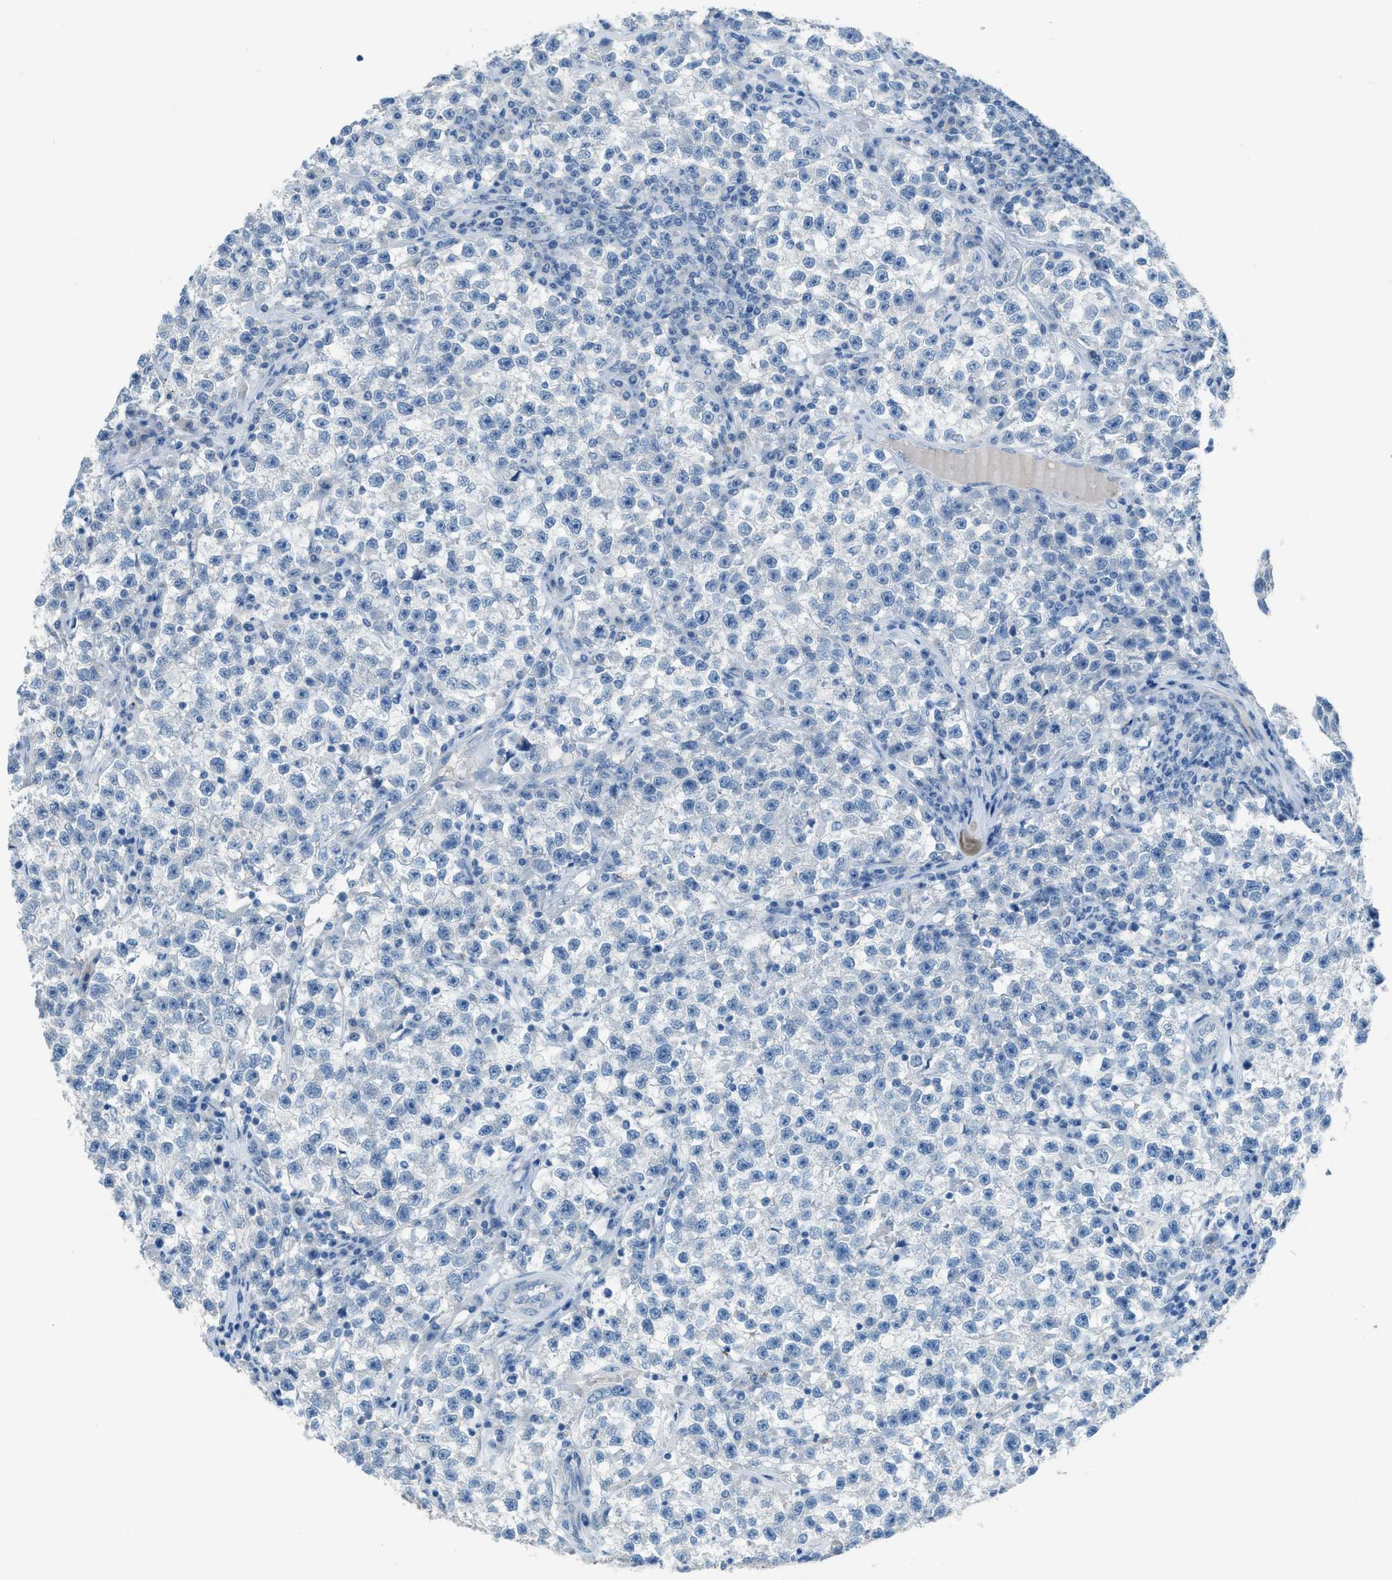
{"staining": {"intensity": "negative", "quantity": "none", "location": "none"}, "tissue": "testis cancer", "cell_type": "Tumor cells", "image_type": "cancer", "snomed": [{"axis": "morphology", "description": "Seminoma, NOS"}, {"axis": "topography", "description": "Testis"}], "caption": "The histopathology image demonstrates no staining of tumor cells in seminoma (testis).", "gene": "ACAN", "patient": {"sex": "male", "age": 22}}